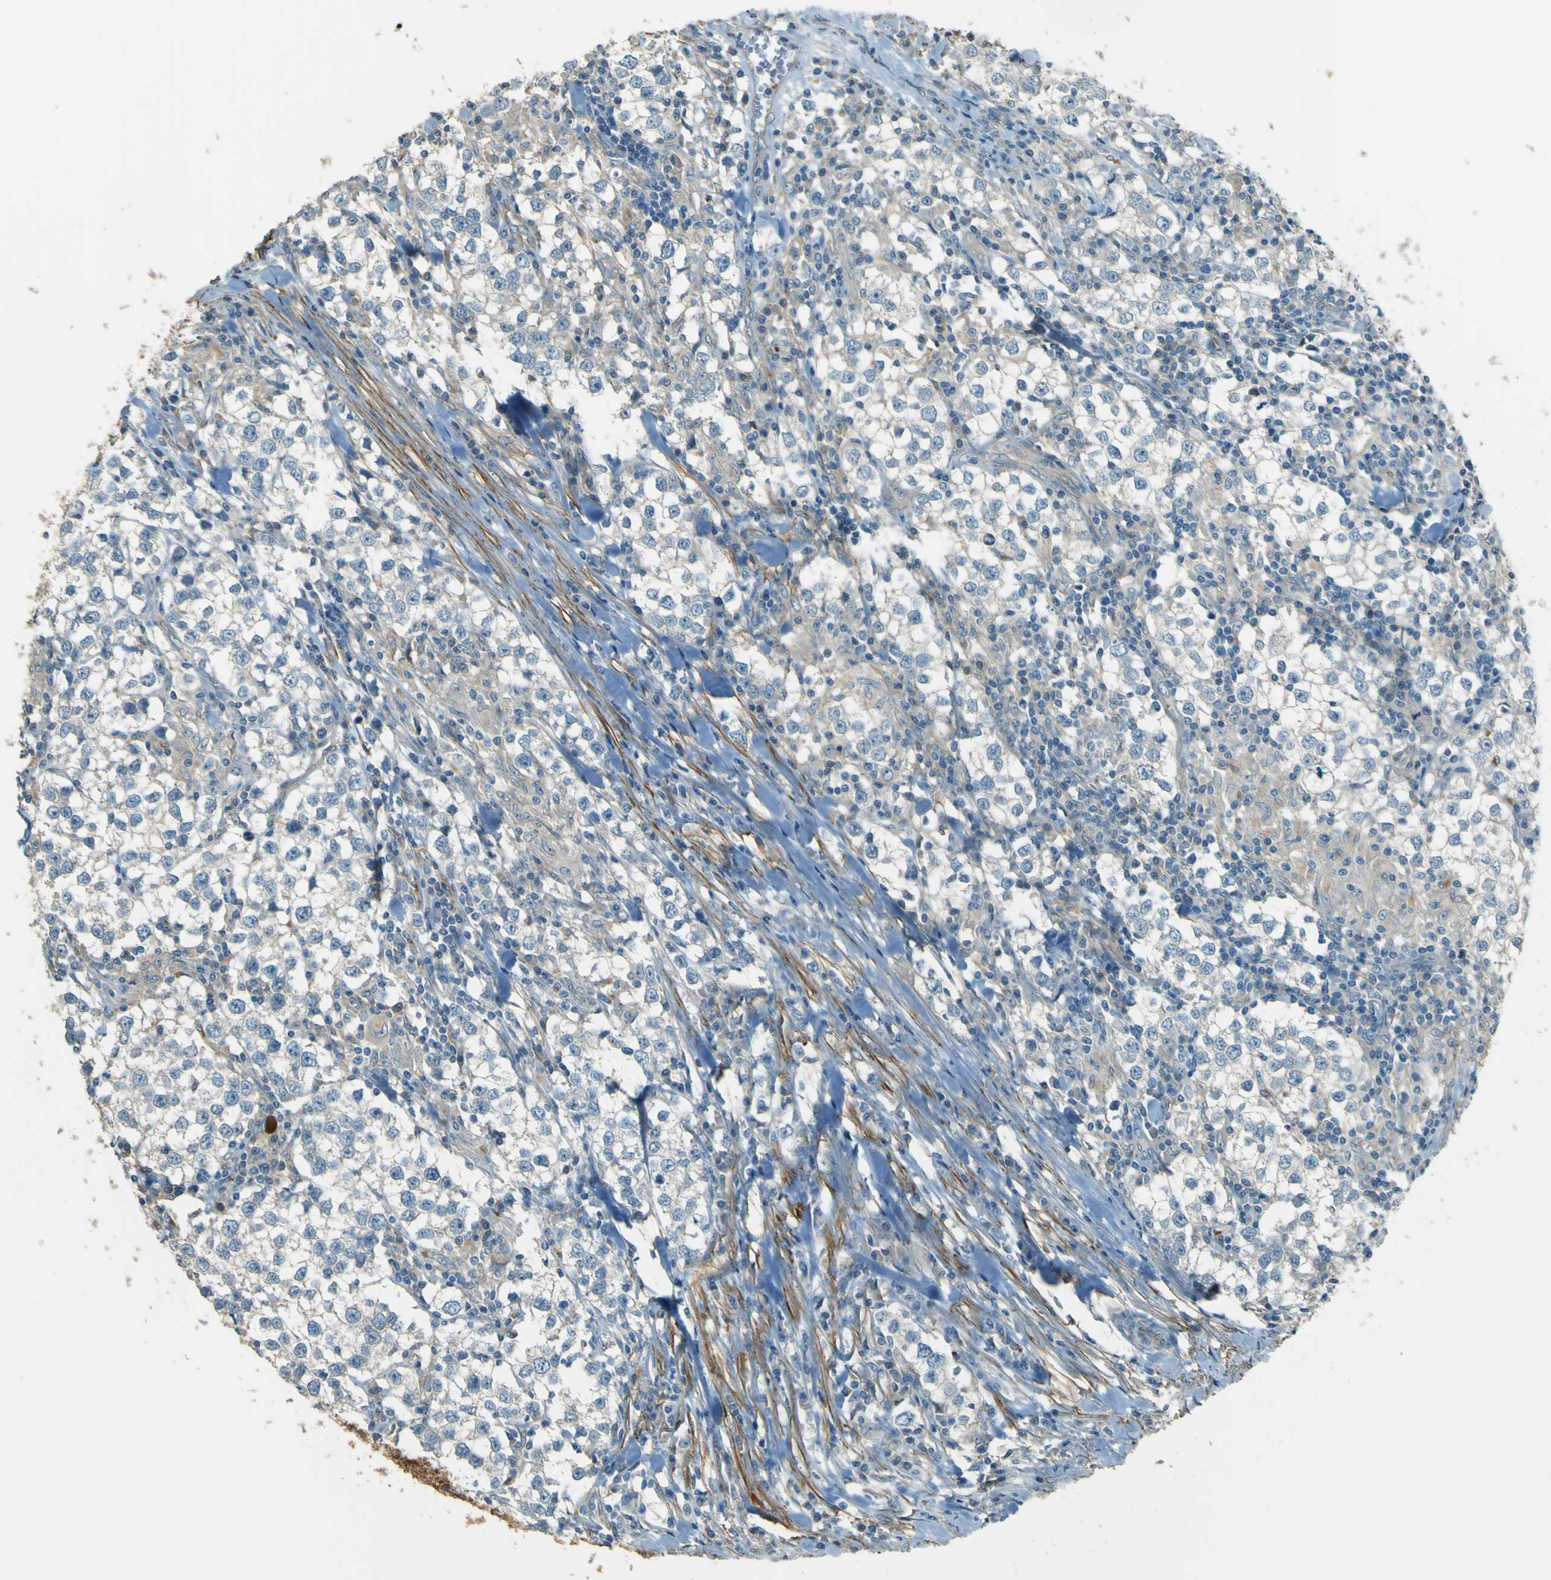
{"staining": {"intensity": "negative", "quantity": "none", "location": "none"}, "tissue": "testis cancer", "cell_type": "Tumor cells", "image_type": "cancer", "snomed": [{"axis": "morphology", "description": "Seminoma, NOS"}, {"axis": "morphology", "description": "Carcinoma, Embryonal, NOS"}, {"axis": "topography", "description": "Testis"}], "caption": "This is a micrograph of immunohistochemistry staining of testis cancer, which shows no staining in tumor cells.", "gene": "NEXN", "patient": {"sex": "male", "age": 36}}